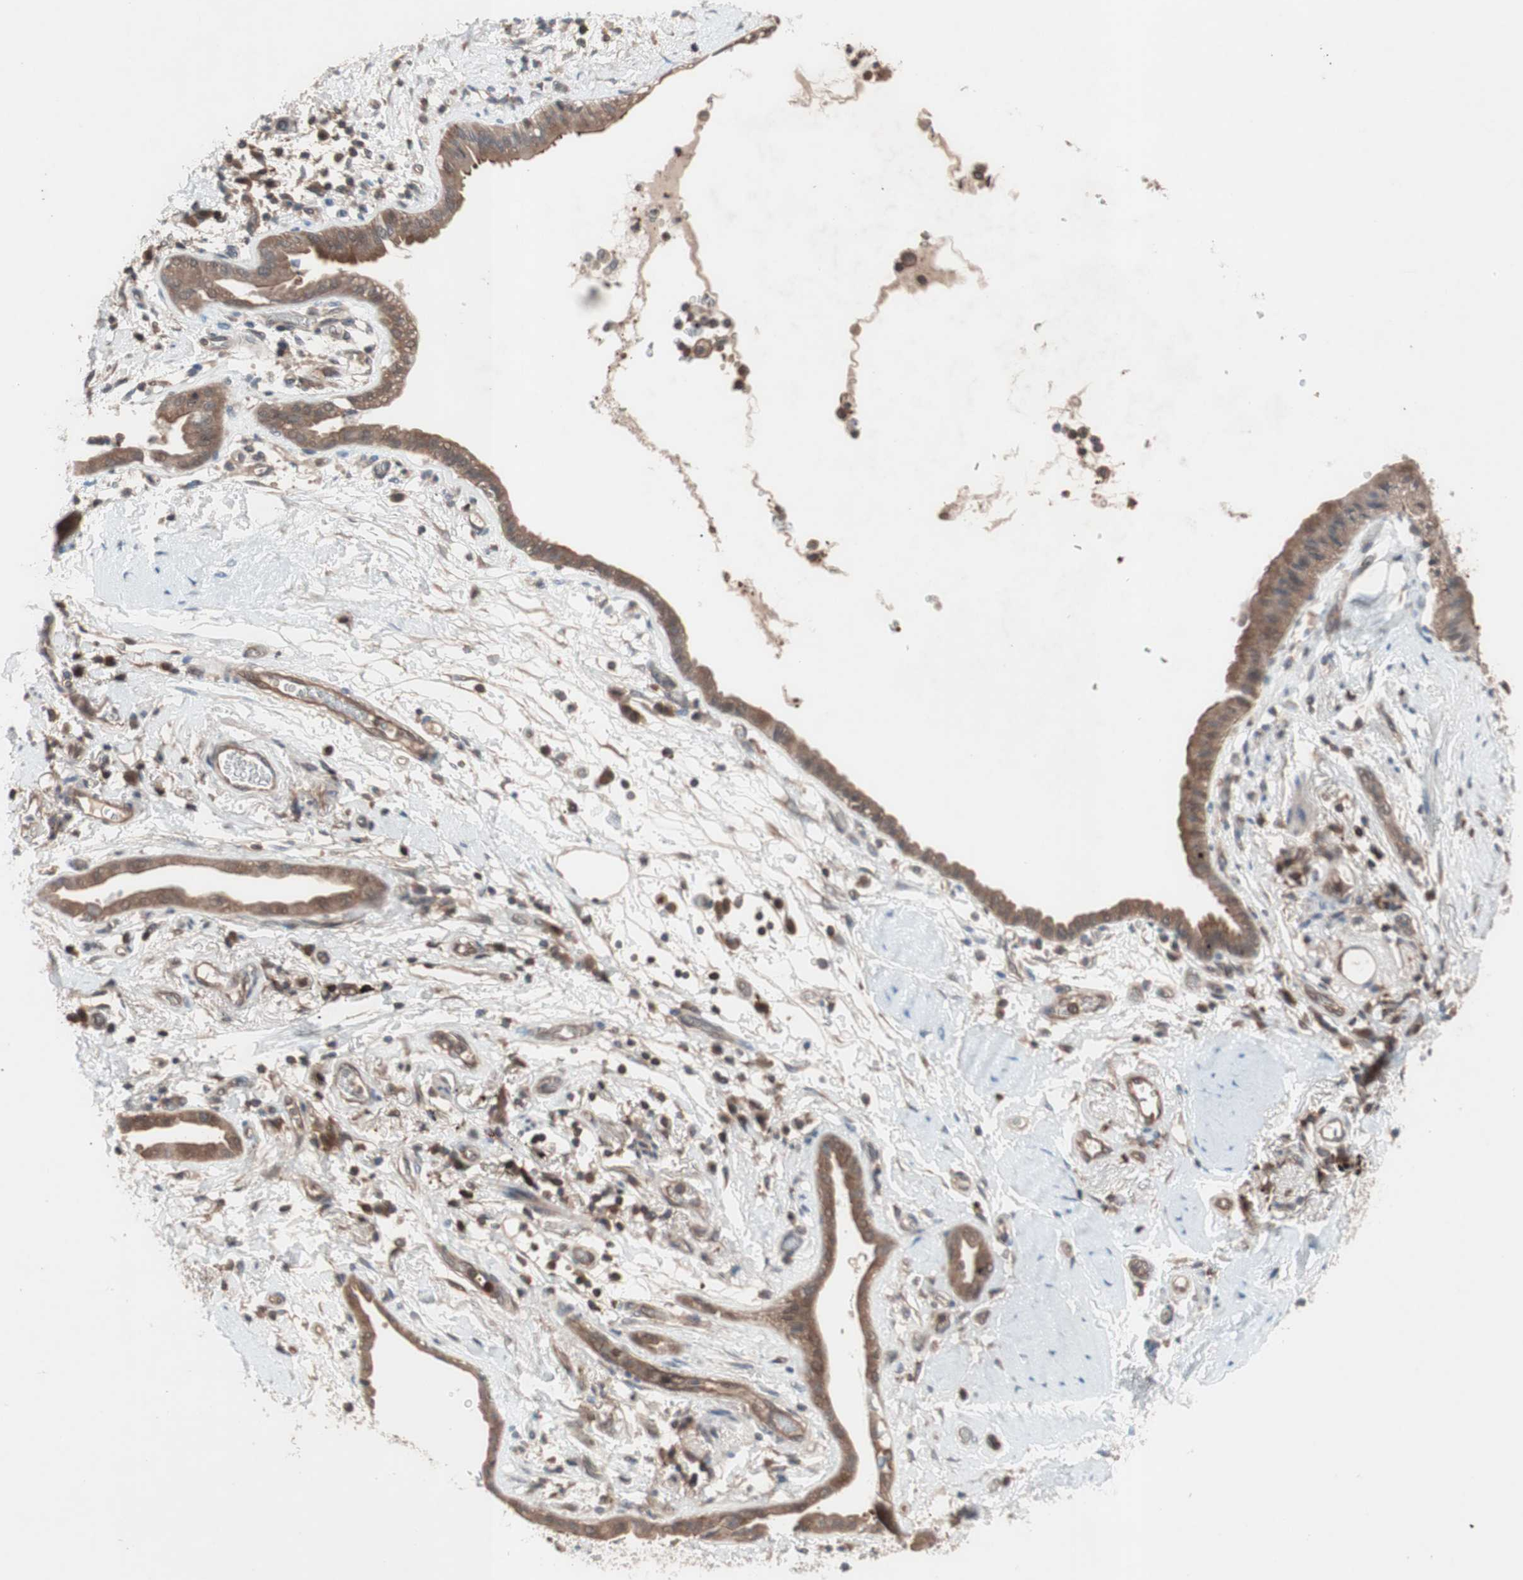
{"staining": {"intensity": "moderate", "quantity": ">75%", "location": "cytoplasmic/membranous"}, "tissue": "lung cancer", "cell_type": "Tumor cells", "image_type": "cancer", "snomed": [{"axis": "morphology", "description": "Adenocarcinoma, NOS"}, {"axis": "topography", "description": "Lung"}], "caption": "IHC of lung adenocarcinoma reveals medium levels of moderate cytoplasmic/membranous staining in about >75% of tumor cells.", "gene": "GALT", "patient": {"sex": "female", "age": 70}}